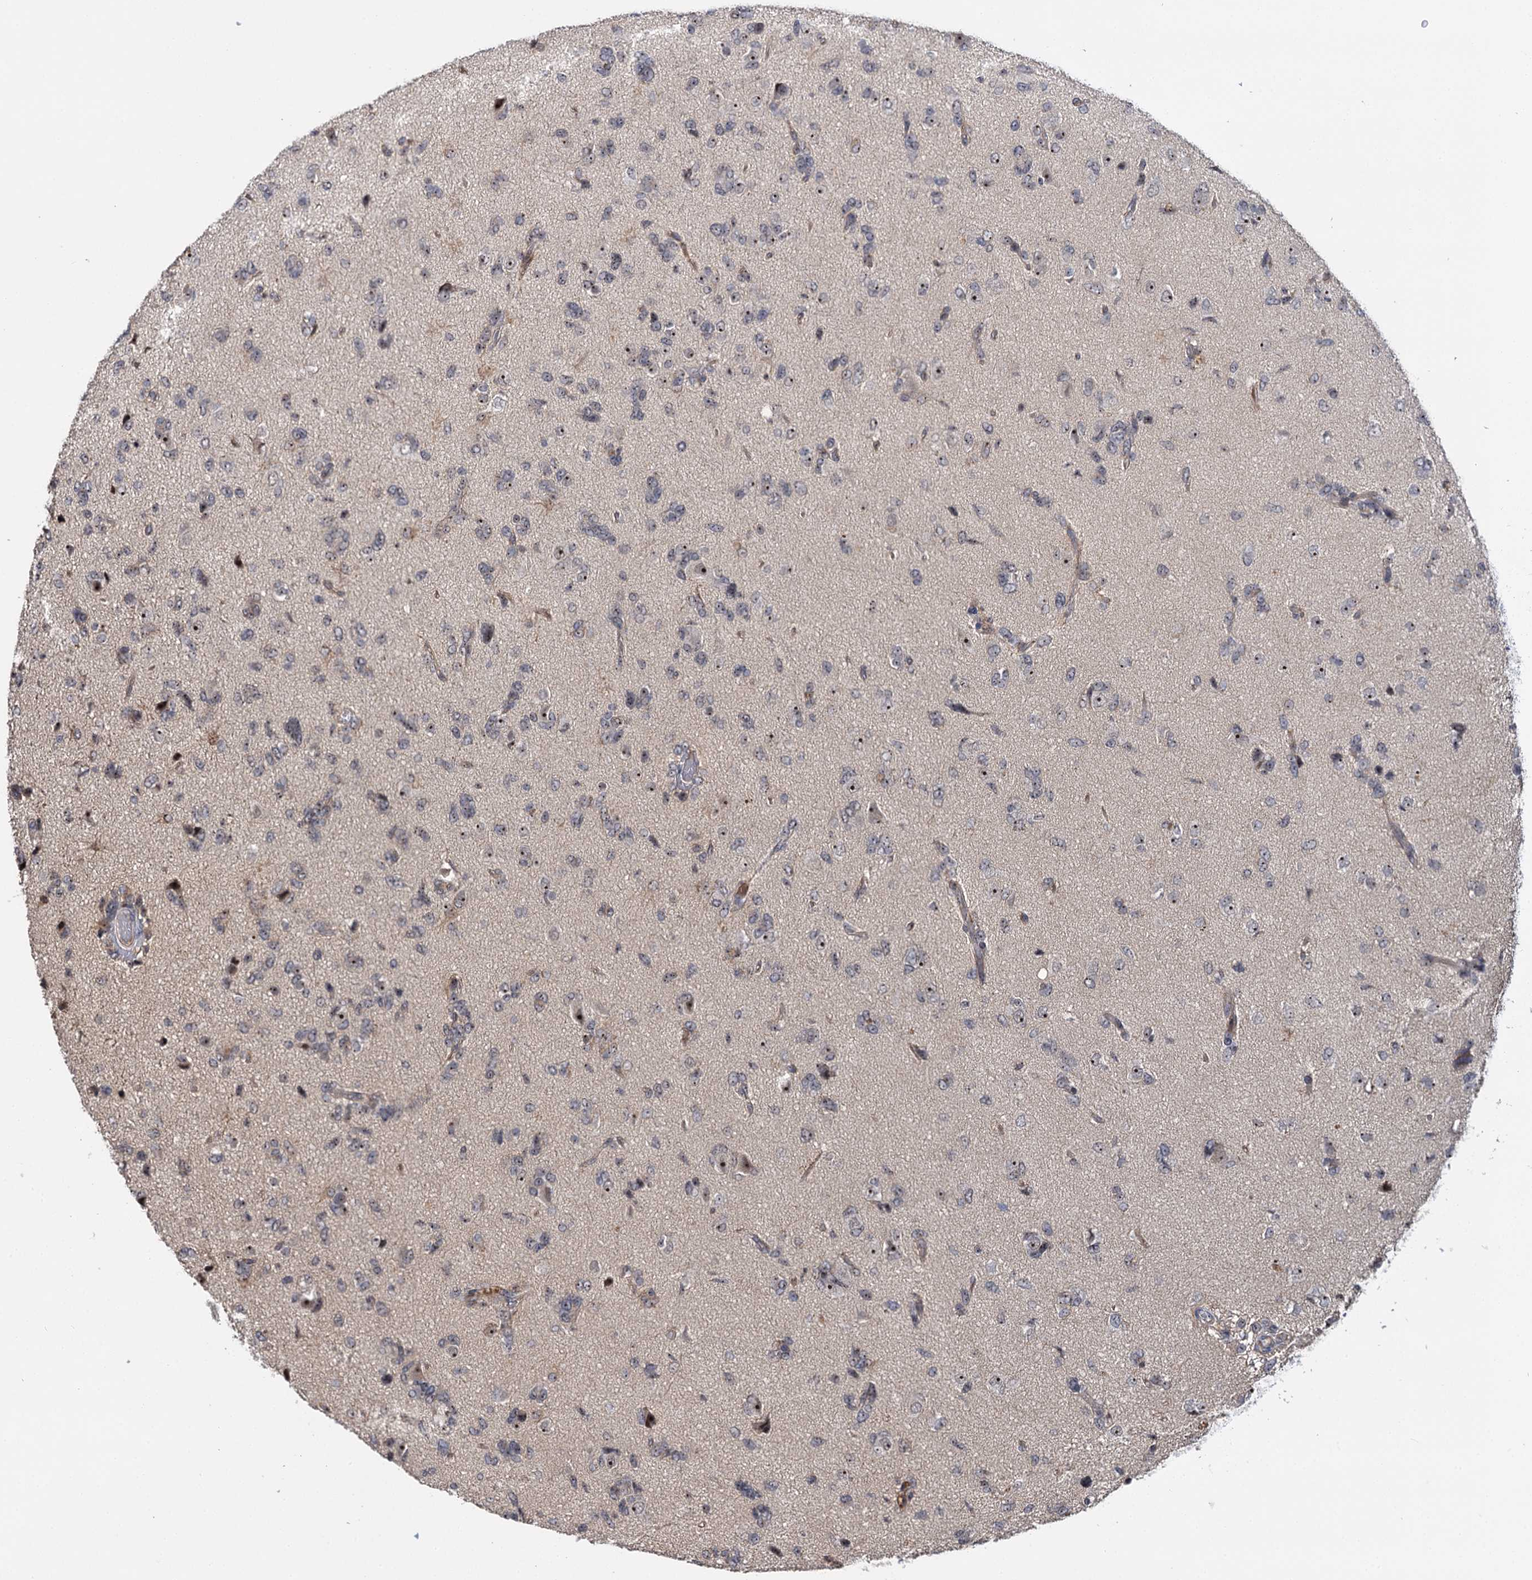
{"staining": {"intensity": "moderate", "quantity": "<25%", "location": "nuclear"}, "tissue": "glioma", "cell_type": "Tumor cells", "image_type": "cancer", "snomed": [{"axis": "morphology", "description": "Glioma, malignant, High grade"}, {"axis": "topography", "description": "Brain"}], "caption": "DAB immunohistochemical staining of glioma reveals moderate nuclear protein positivity in approximately <25% of tumor cells.", "gene": "SUPT20H", "patient": {"sex": "female", "age": 59}}